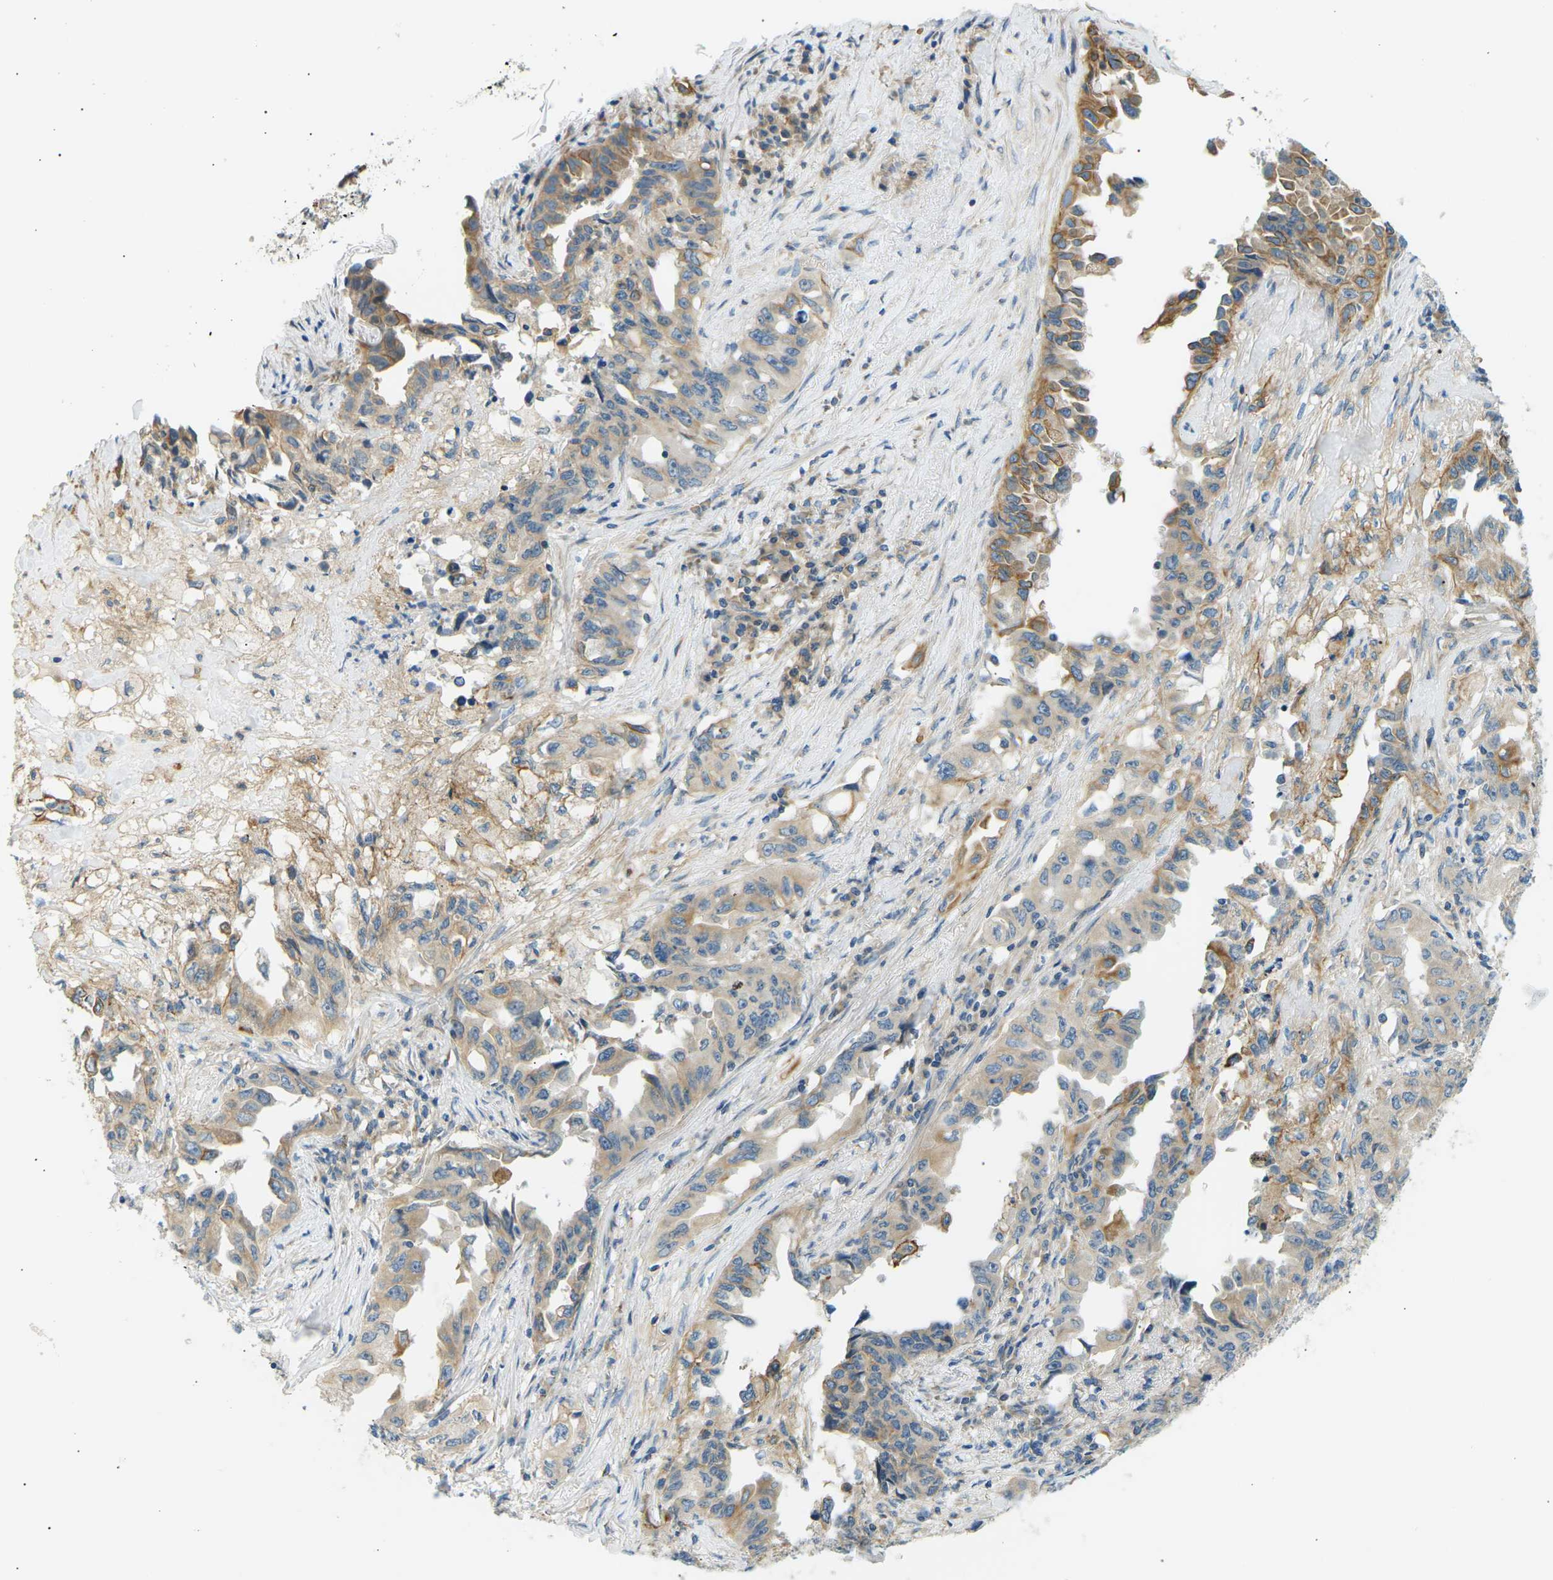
{"staining": {"intensity": "moderate", "quantity": "25%-75%", "location": "cytoplasmic/membranous"}, "tissue": "lung cancer", "cell_type": "Tumor cells", "image_type": "cancer", "snomed": [{"axis": "morphology", "description": "Adenocarcinoma, NOS"}, {"axis": "topography", "description": "Lung"}], "caption": "High-power microscopy captured an immunohistochemistry micrograph of lung cancer (adenocarcinoma), revealing moderate cytoplasmic/membranous staining in about 25%-75% of tumor cells.", "gene": "TBC1D8", "patient": {"sex": "female", "age": 51}}